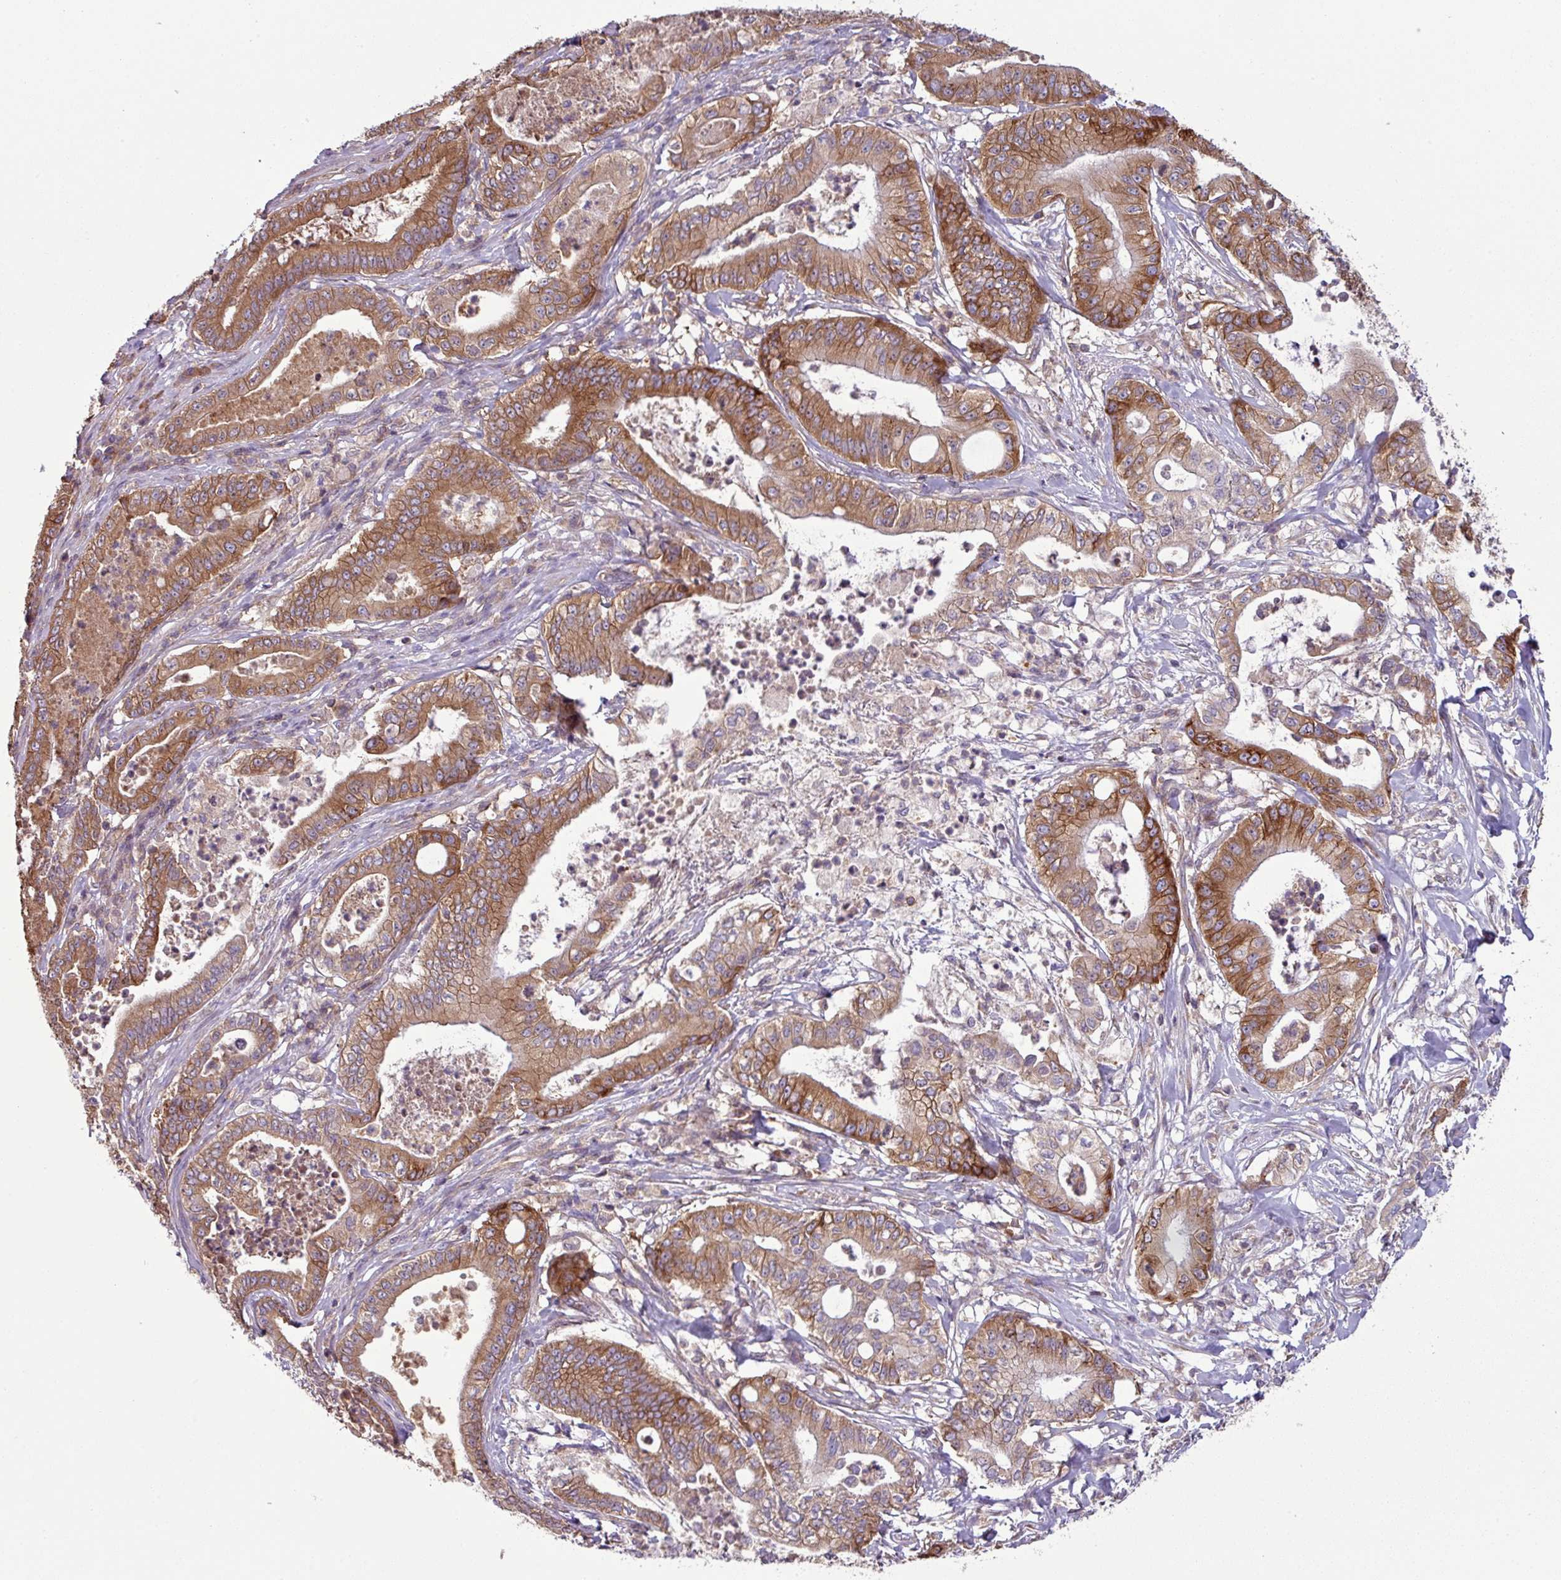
{"staining": {"intensity": "moderate", "quantity": ">75%", "location": "cytoplasmic/membranous"}, "tissue": "pancreatic cancer", "cell_type": "Tumor cells", "image_type": "cancer", "snomed": [{"axis": "morphology", "description": "Adenocarcinoma, NOS"}, {"axis": "topography", "description": "Pancreas"}], "caption": "The micrograph shows a brown stain indicating the presence of a protein in the cytoplasmic/membranous of tumor cells in pancreatic adenocarcinoma.", "gene": "LRRC74B", "patient": {"sex": "male", "age": 71}}